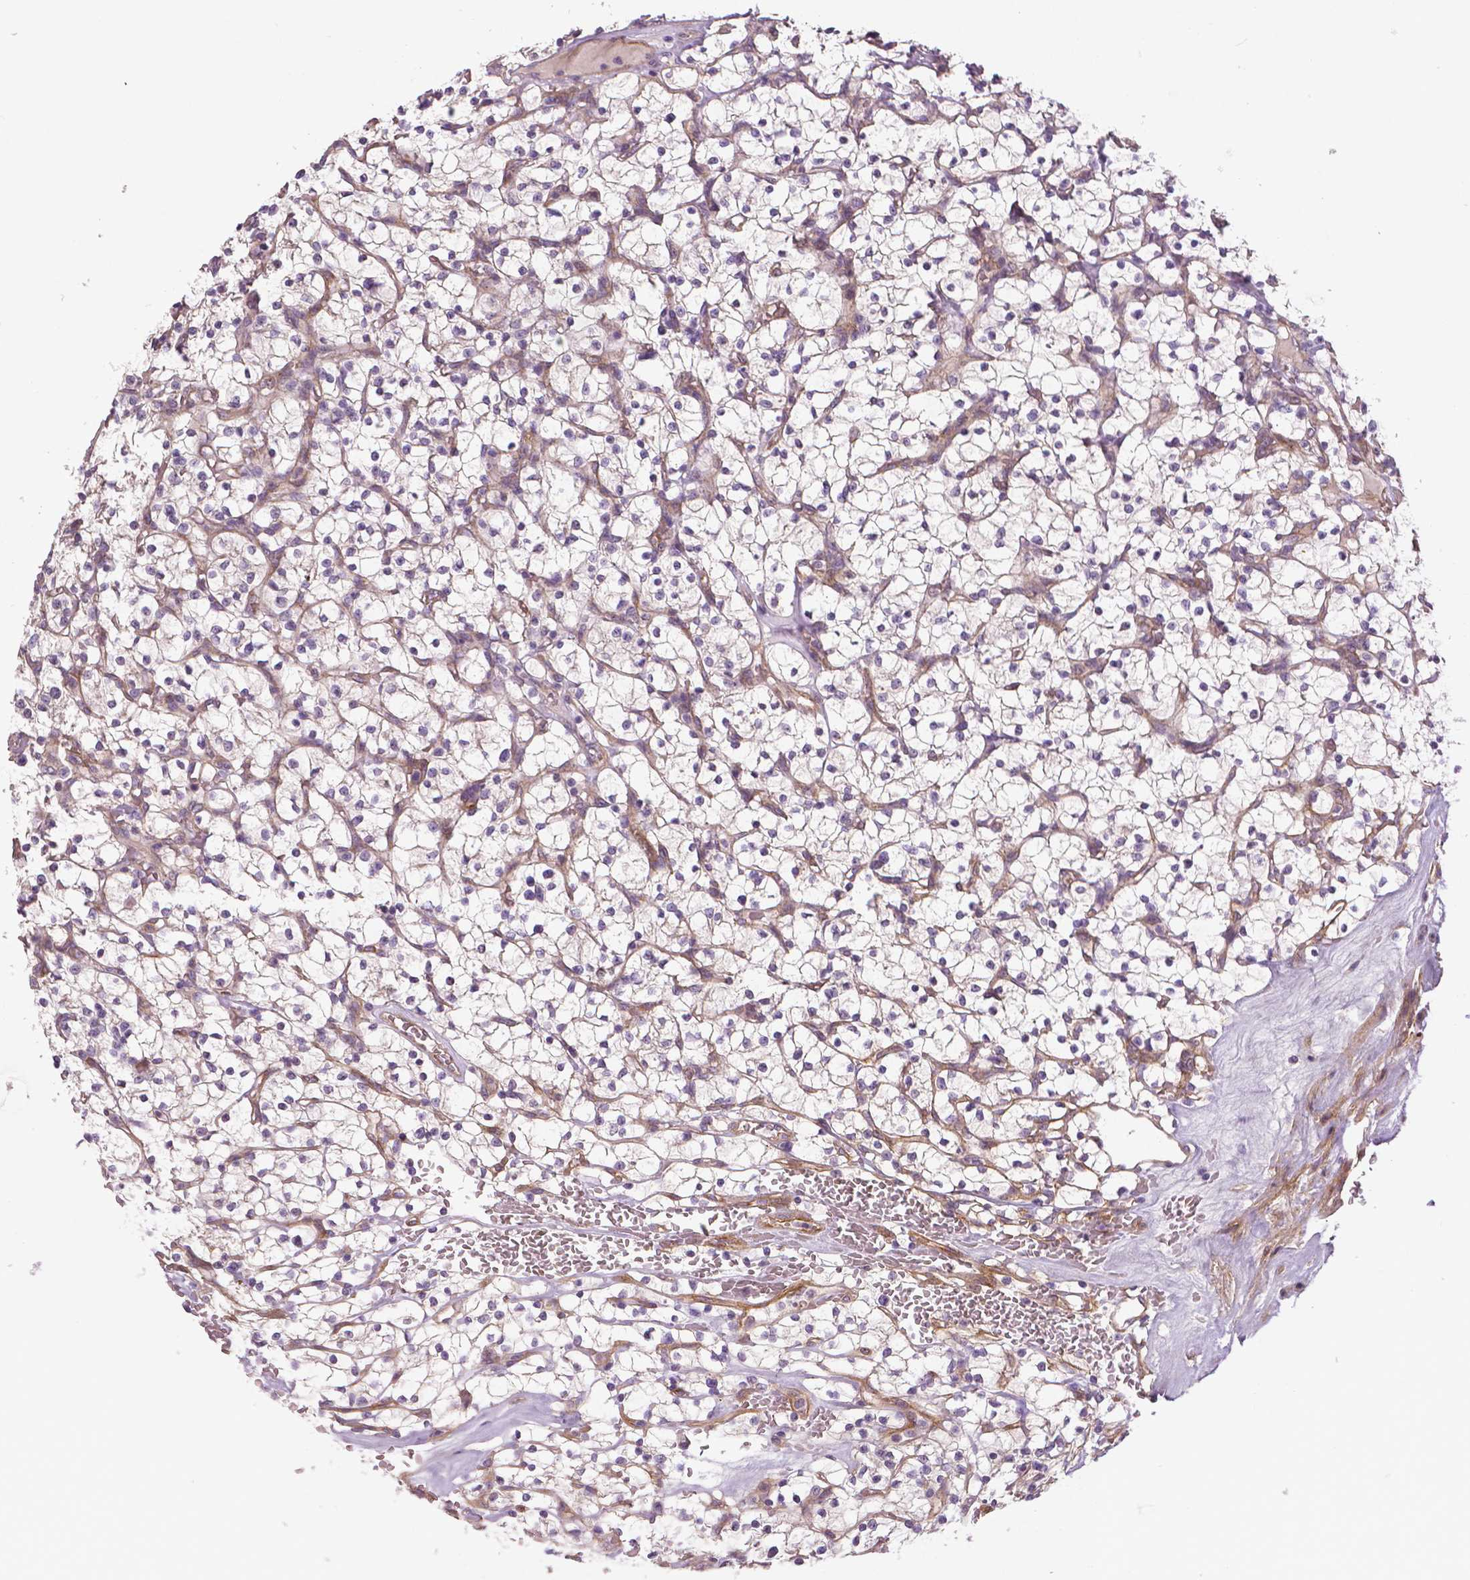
{"staining": {"intensity": "negative", "quantity": "none", "location": "none"}, "tissue": "renal cancer", "cell_type": "Tumor cells", "image_type": "cancer", "snomed": [{"axis": "morphology", "description": "Adenocarcinoma, NOS"}, {"axis": "topography", "description": "Kidney"}], "caption": "DAB immunohistochemical staining of adenocarcinoma (renal) demonstrates no significant positivity in tumor cells.", "gene": "FLT1", "patient": {"sex": "female", "age": 64}}